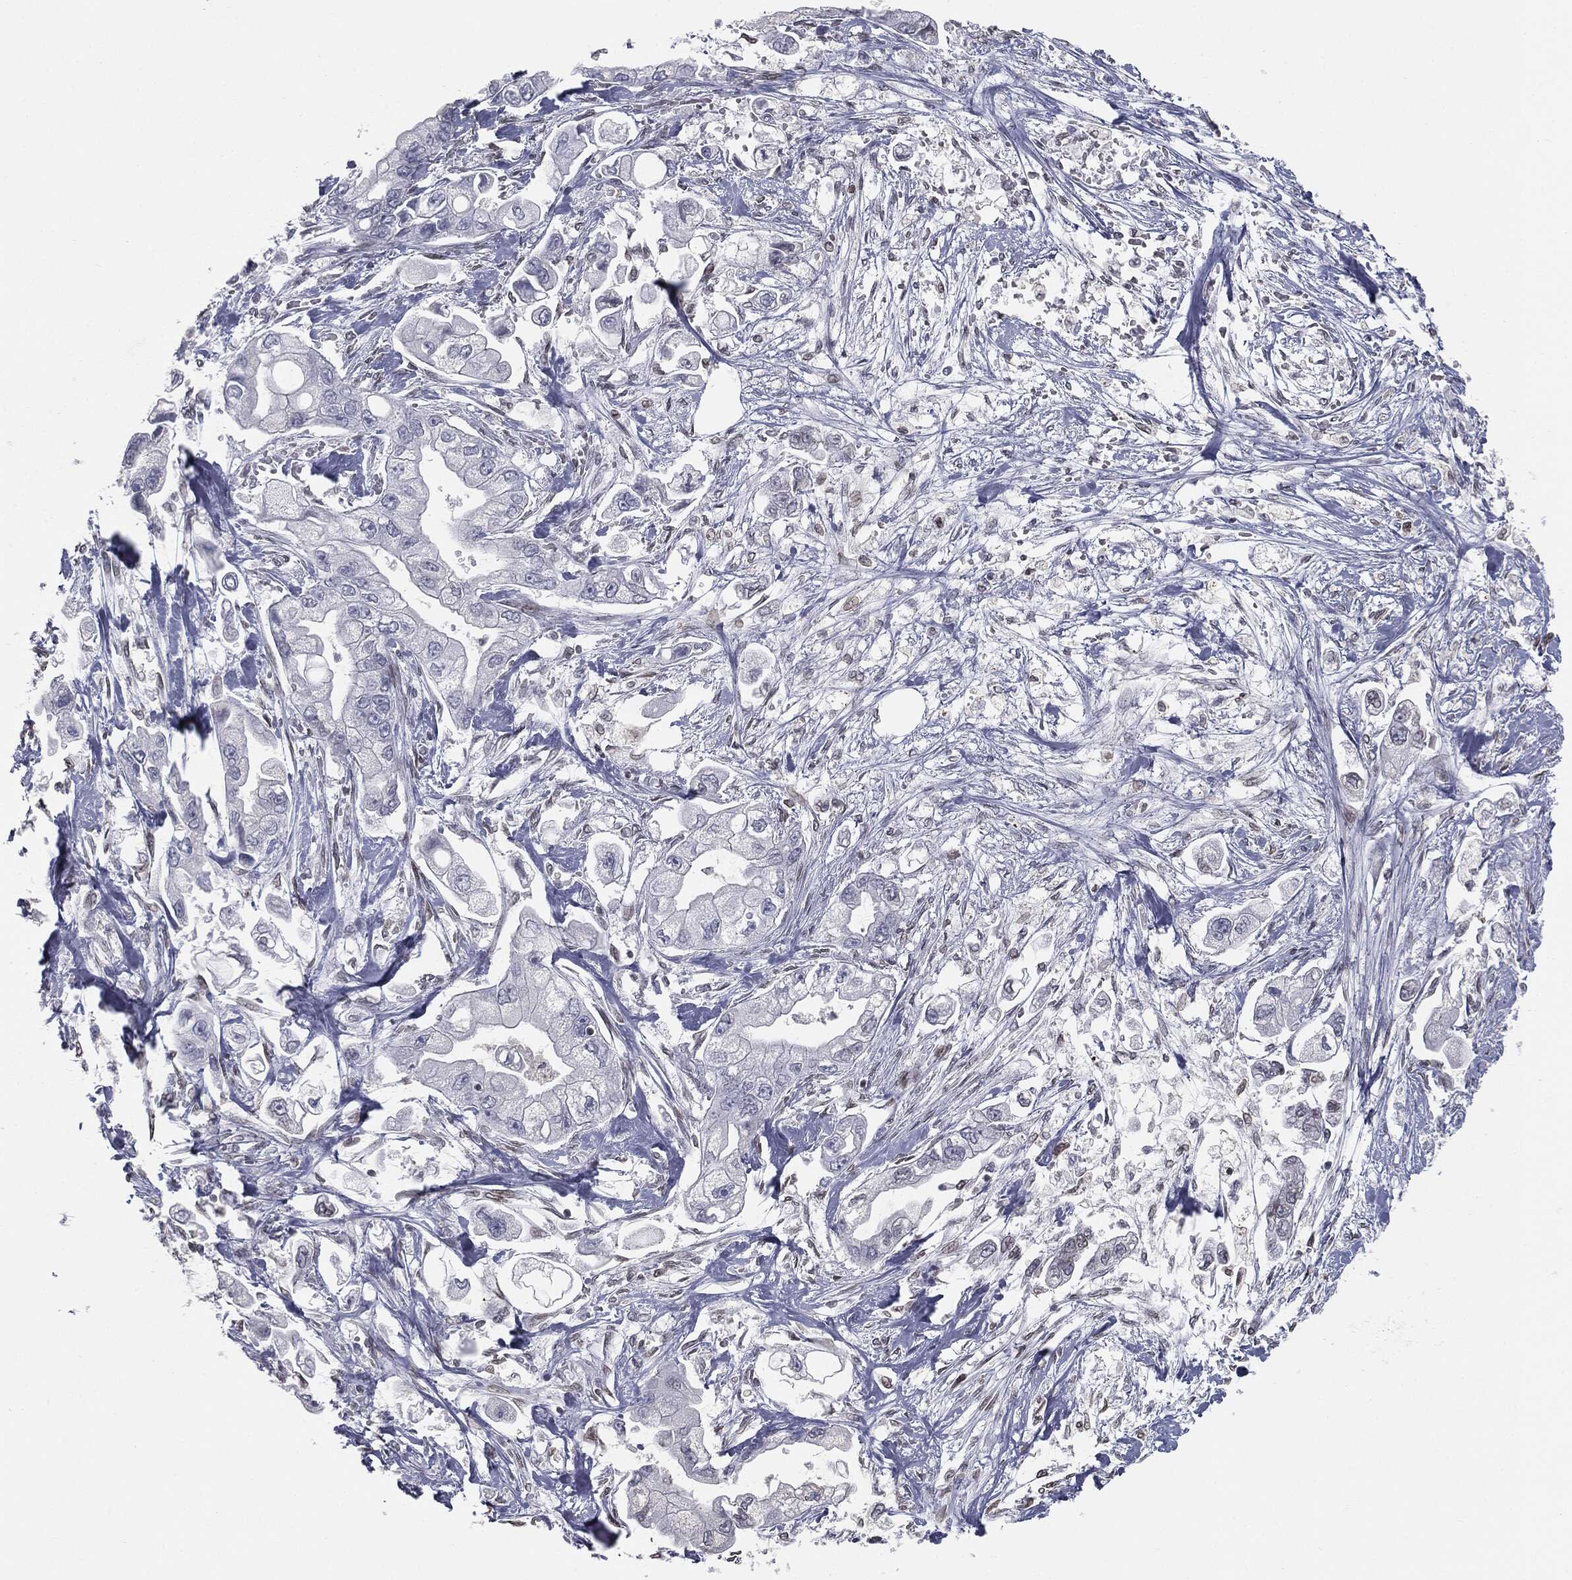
{"staining": {"intensity": "negative", "quantity": "none", "location": "none"}, "tissue": "stomach cancer", "cell_type": "Tumor cells", "image_type": "cancer", "snomed": [{"axis": "morphology", "description": "Adenocarcinoma, NOS"}, {"axis": "topography", "description": "Stomach"}], "caption": "Immunohistochemistry of human stomach cancer (adenocarcinoma) displays no staining in tumor cells.", "gene": "ALDOB", "patient": {"sex": "male", "age": 62}}